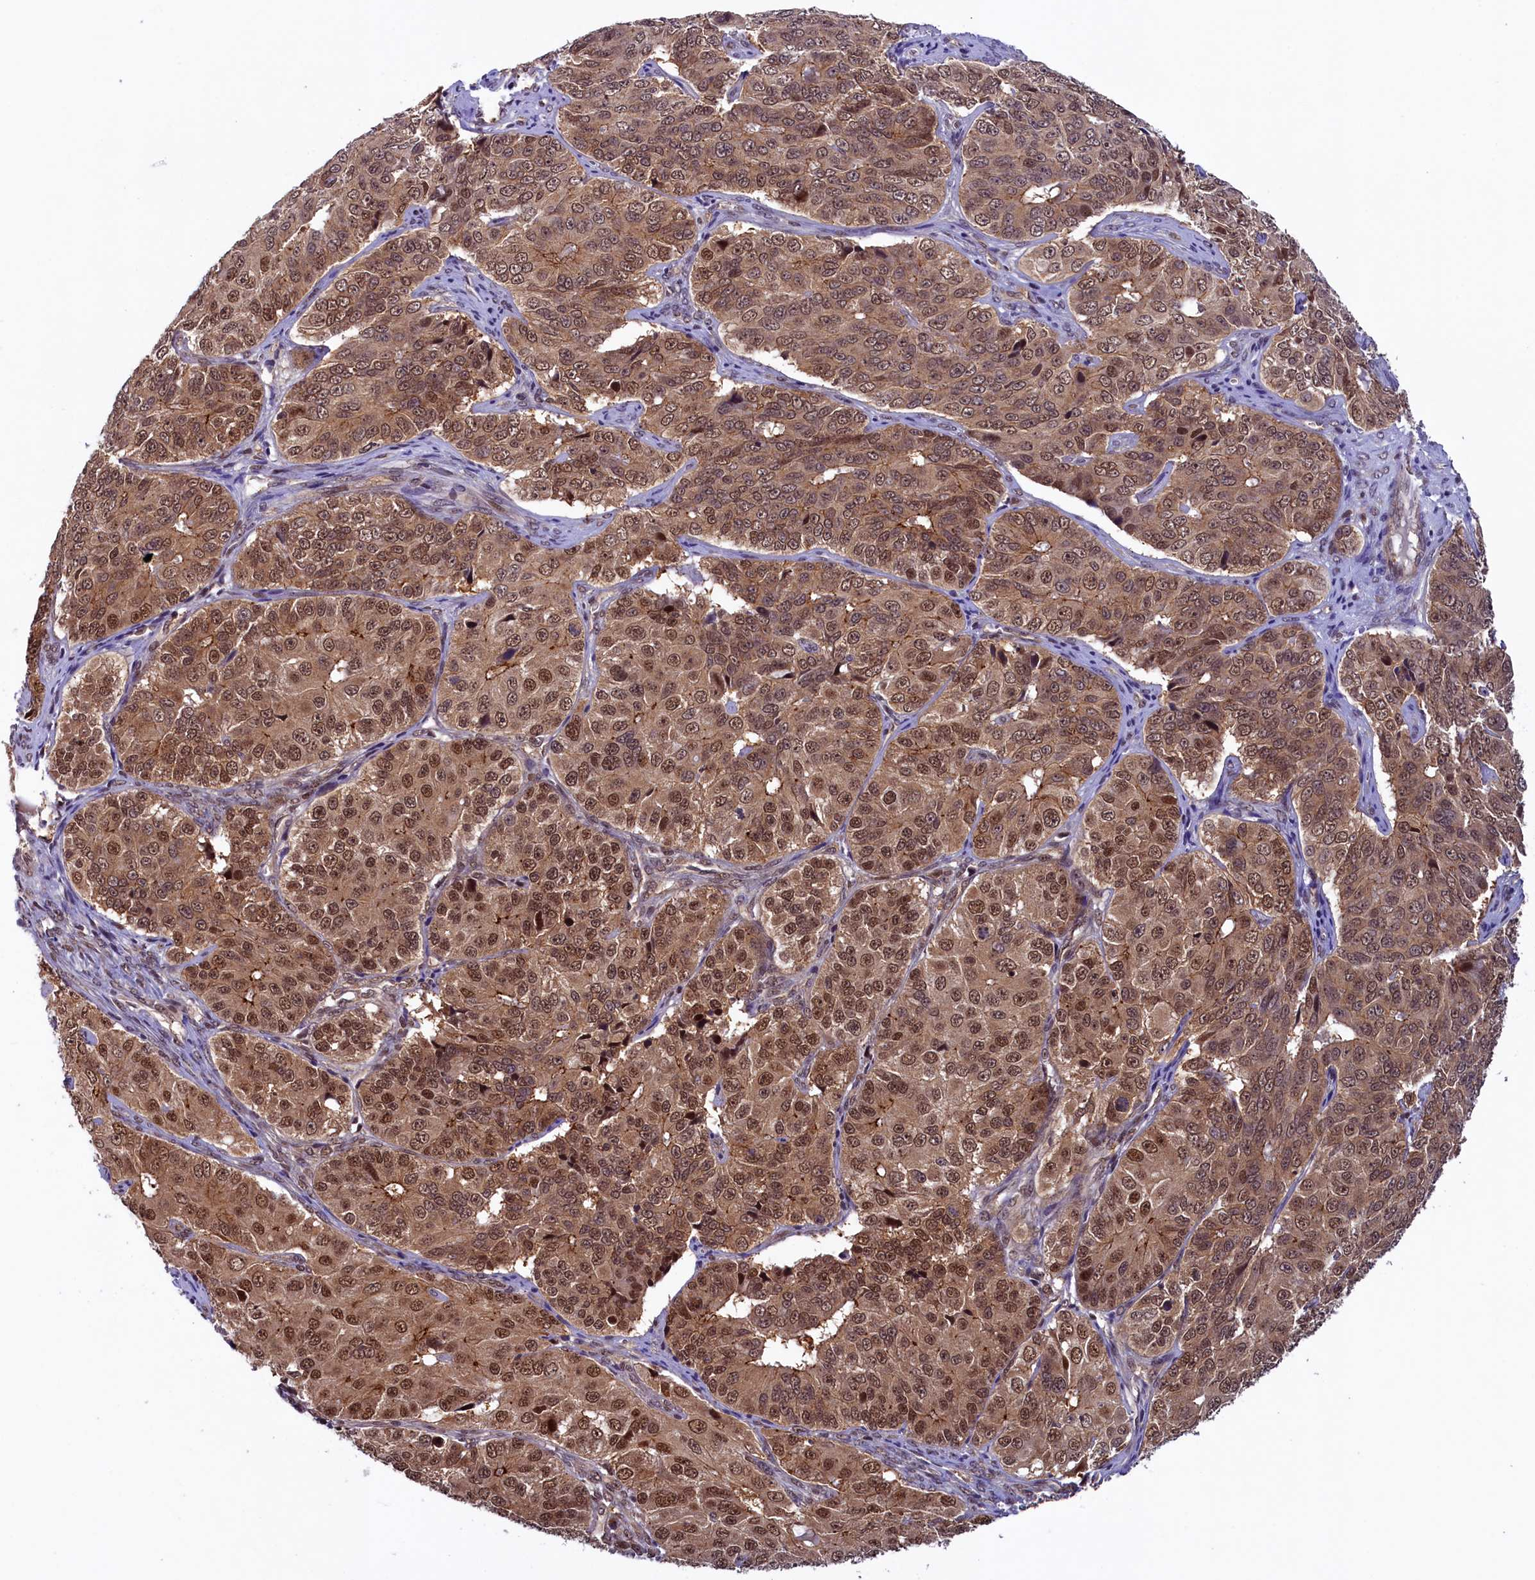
{"staining": {"intensity": "moderate", "quantity": ">75%", "location": "cytoplasmic/membranous,nuclear"}, "tissue": "ovarian cancer", "cell_type": "Tumor cells", "image_type": "cancer", "snomed": [{"axis": "morphology", "description": "Carcinoma, endometroid"}, {"axis": "topography", "description": "Ovary"}], "caption": "Ovarian cancer (endometroid carcinoma) stained with a brown dye shows moderate cytoplasmic/membranous and nuclear positive expression in approximately >75% of tumor cells.", "gene": "SLC7A6OS", "patient": {"sex": "female", "age": 51}}